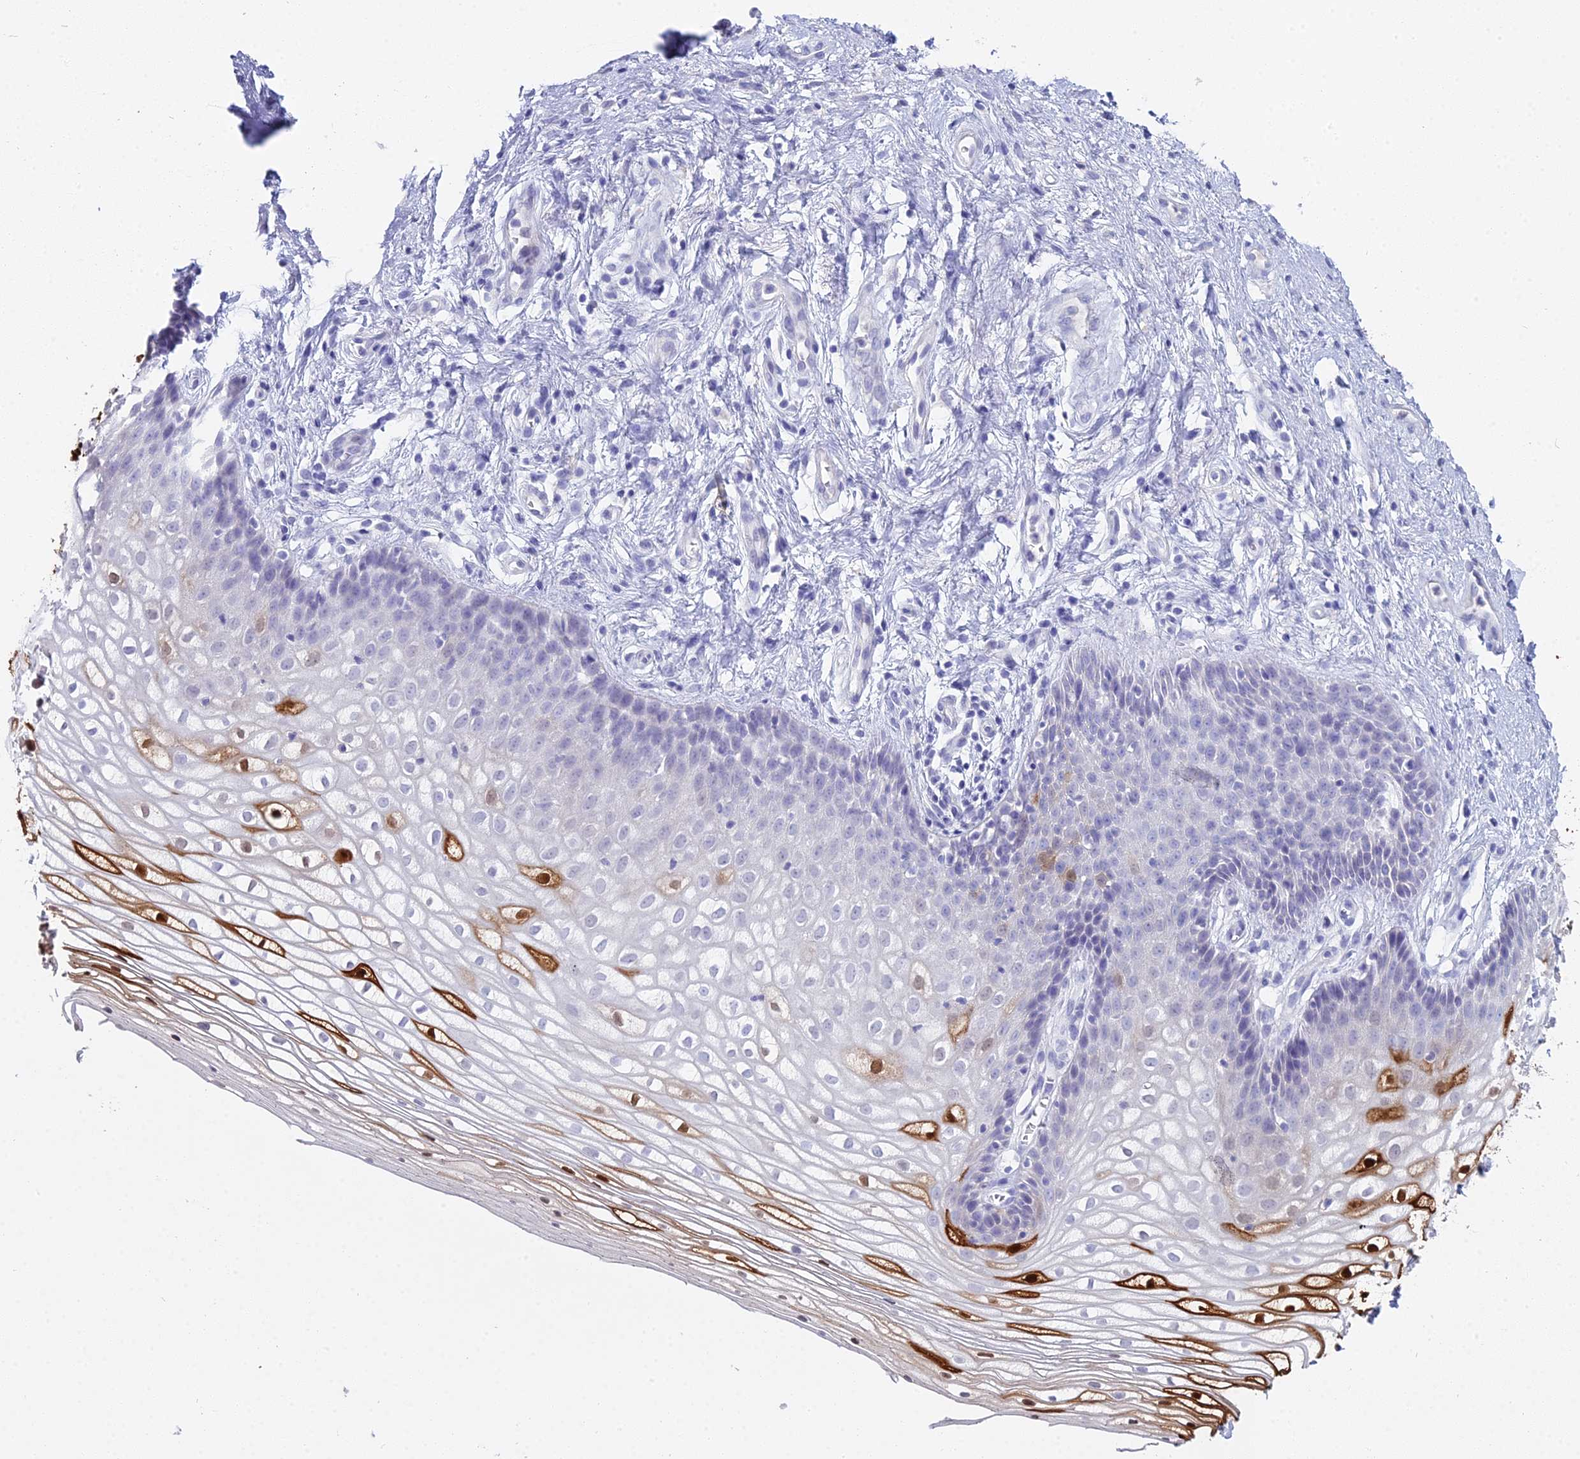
{"staining": {"intensity": "strong", "quantity": "<25%", "location": "cytoplasmic/membranous,nuclear"}, "tissue": "vagina", "cell_type": "Squamous epithelial cells", "image_type": "normal", "snomed": [{"axis": "morphology", "description": "Normal tissue, NOS"}, {"axis": "topography", "description": "Vagina"}], "caption": "Immunohistochemistry (DAB) staining of benign vagina exhibits strong cytoplasmic/membranous,nuclear protein staining in approximately <25% of squamous epithelial cells. The staining is performed using DAB brown chromogen to label protein expression. The nuclei are counter-stained blue using hematoxylin.", "gene": "S100A7", "patient": {"sex": "female", "age": 34}}